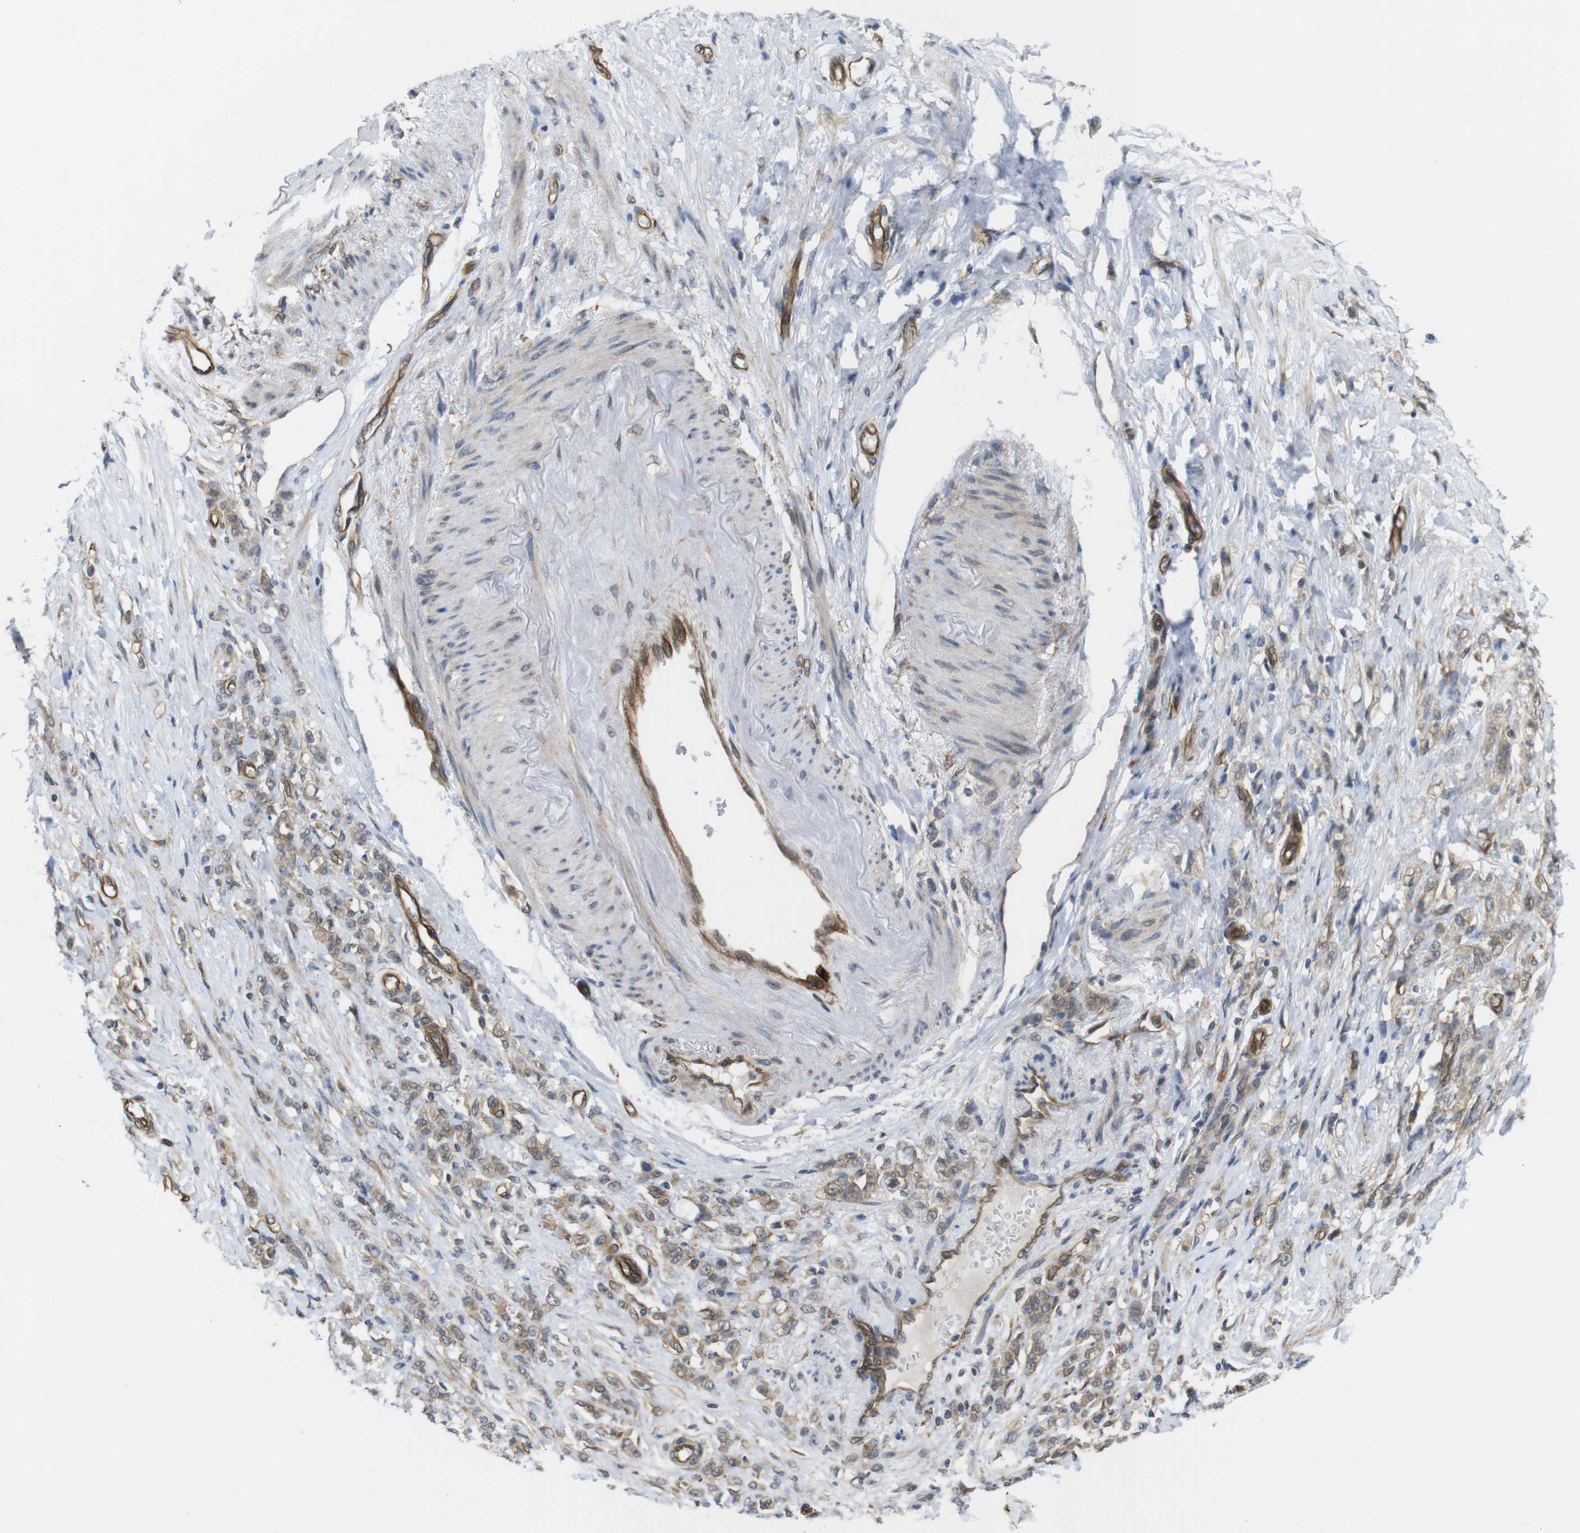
{"staining": {"intensity": "weak", "quantity": ">75%", "location": "cytoplasmic/membranous"}, "tissue": "stomach cancer", "cell_type": "Tumor cells", "image_type": "cancer", "snomed": [{"axis": "morphology", "description": "Adenocarcinoma, NOS"}, {"axis": "topography", "description": "Stomach"}], "caption": "Protein staining of stomach adenocarcinoma tissue demonstrates weak cytoplasmic/membranous positivity in approximately >75% of tumor cells.", "gene": "ZDHHC5", "patient": {"sex": "male", "age": 82}}